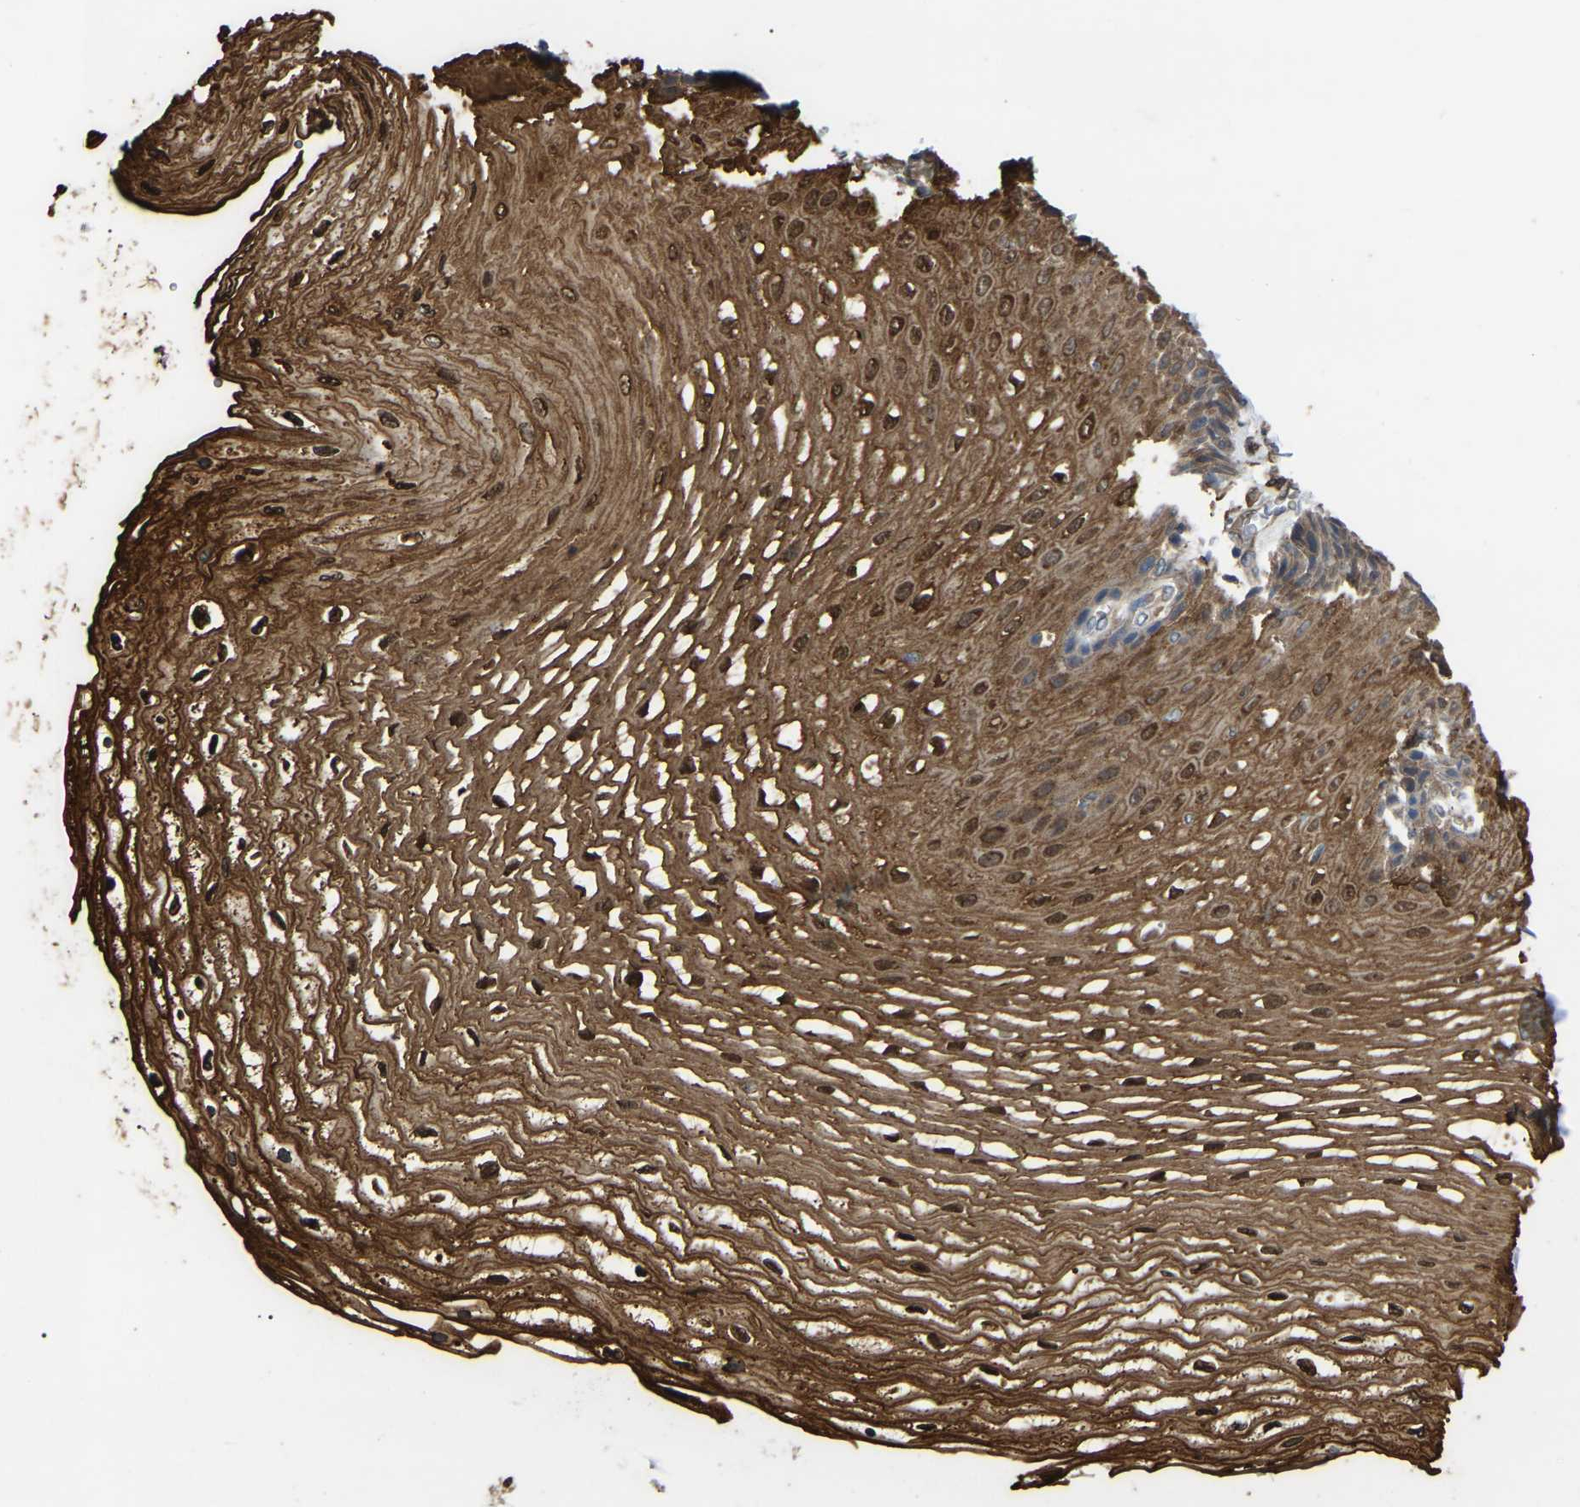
{"staining": {"intensity": "strong", "quantity": ">75%", "location": "cytoplasmic/membranous,nuclear"}, "tissue": "esophagus", "cell_type": "Squamous epithelial cells", "image_type": "normal", "snomed": [{"axis": "morphology", "description": "Normal tissue, NOS"}, {"axis": "topography", "description": "Esophagus"}], "caption": "Squamous epithelial cells show high levels of strong cytoplasmic/membranous,nuclear positivity in approximately >75% of cells in unremarkable human esophagus.", "gene": "CIT", "patient": {"sex": "female", "age": 72}}